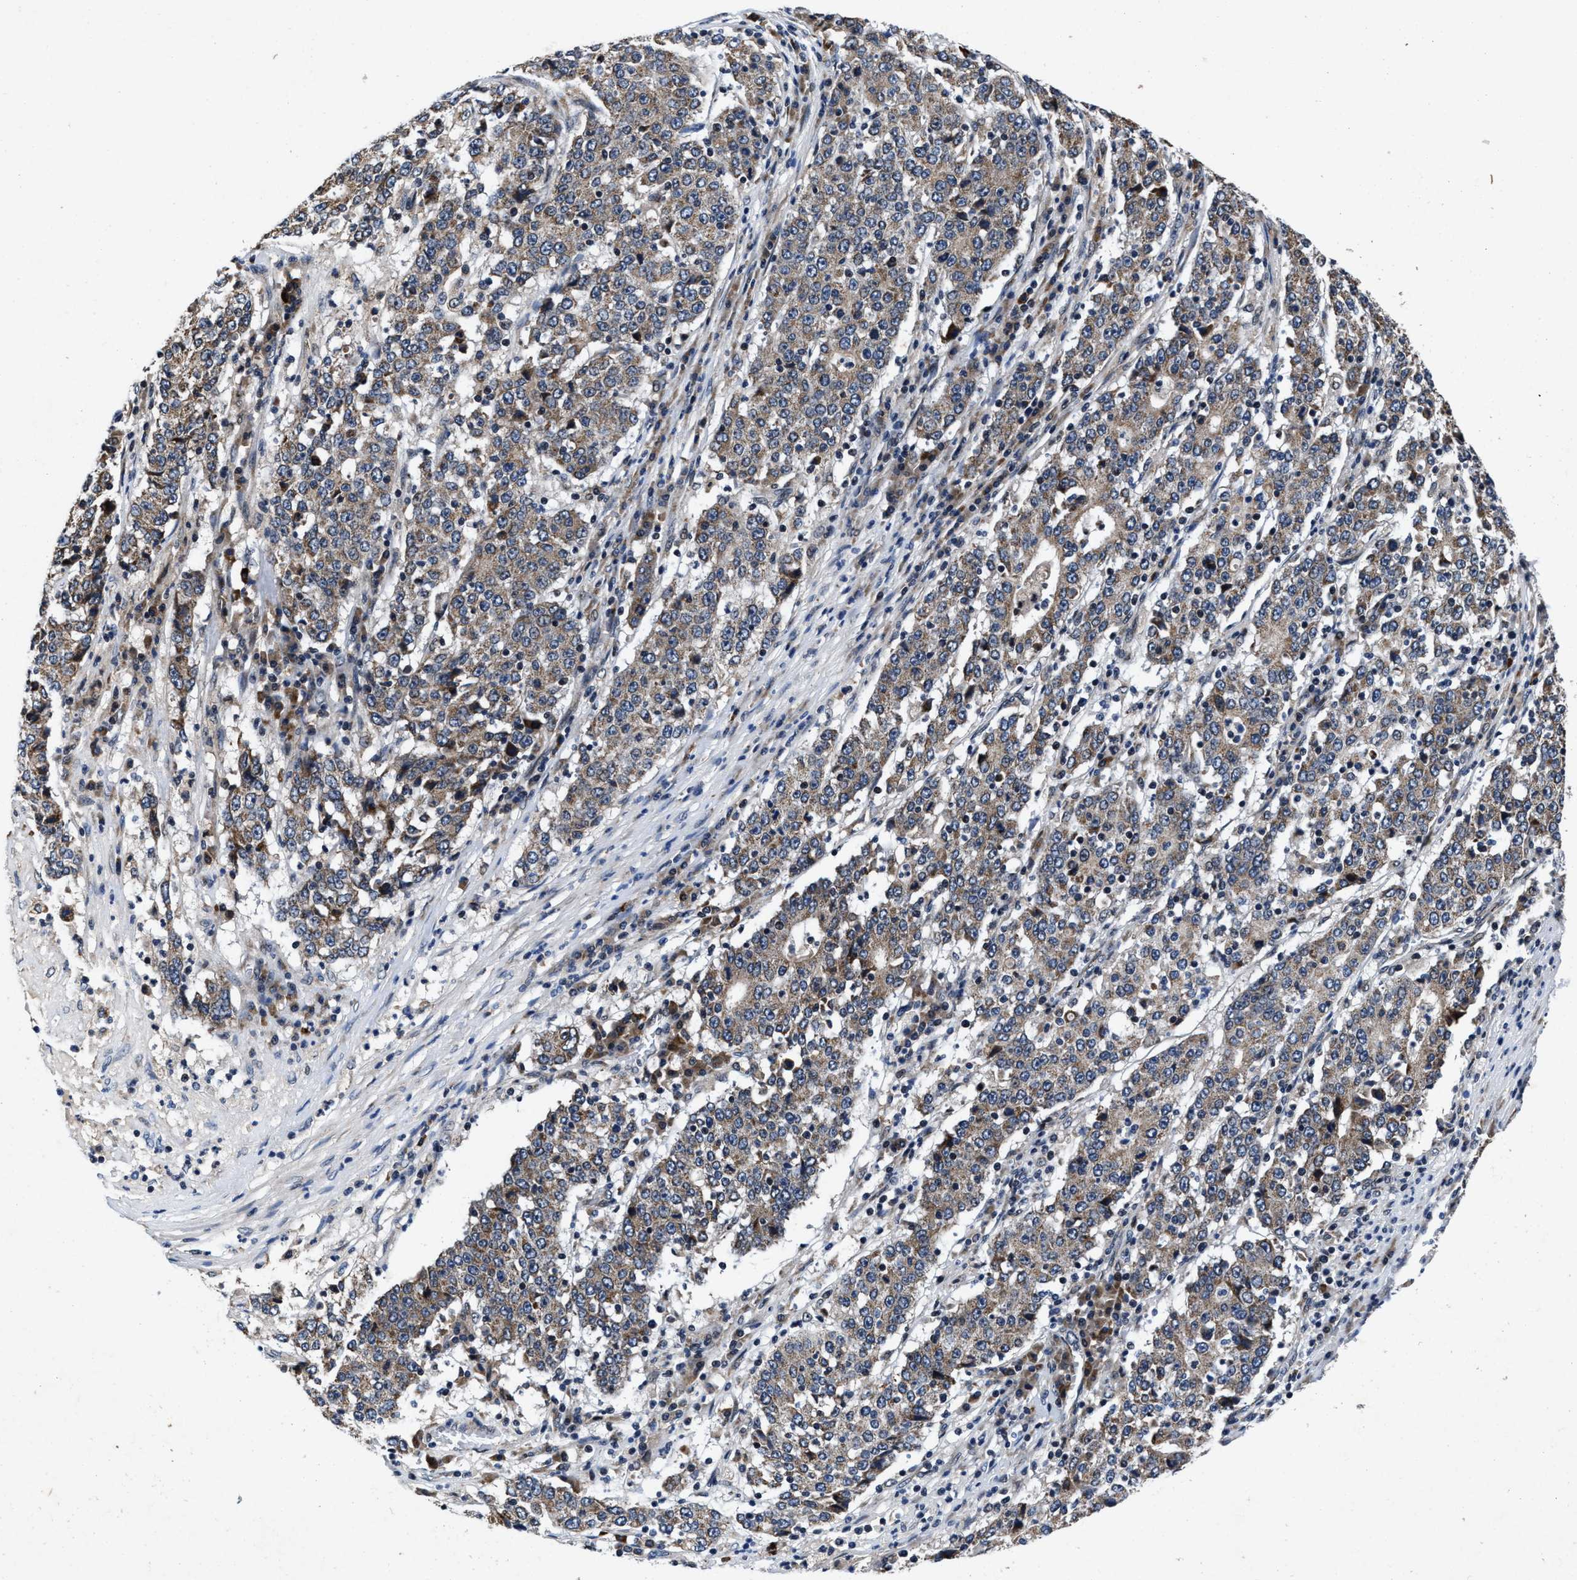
{"staining": {"intensity": "moderate", "quantity": ">75%", "location": "cytoplasmic/membranous"}, "tissue": "stomach cancer", "cell_type": "Tumor cells", "image_type": "cancer", "snomed": [{"axis": "morphology", "description": "Adenocarcinoma, NOS"}, {"axis": "topography", "description": "Stomach"}], "caption": "This histopathology image reveals stomach cancer (adenocarcinoma) stained with immunohistochemistry (IHC) to label a protein in brown. The cytoplasmic/membranous of tumor cells show moderate positivity for the protein. Nuclei are counter-stained blue.", "gene": "TMEM53", "patient": {"sex": "male", "age": 59}}